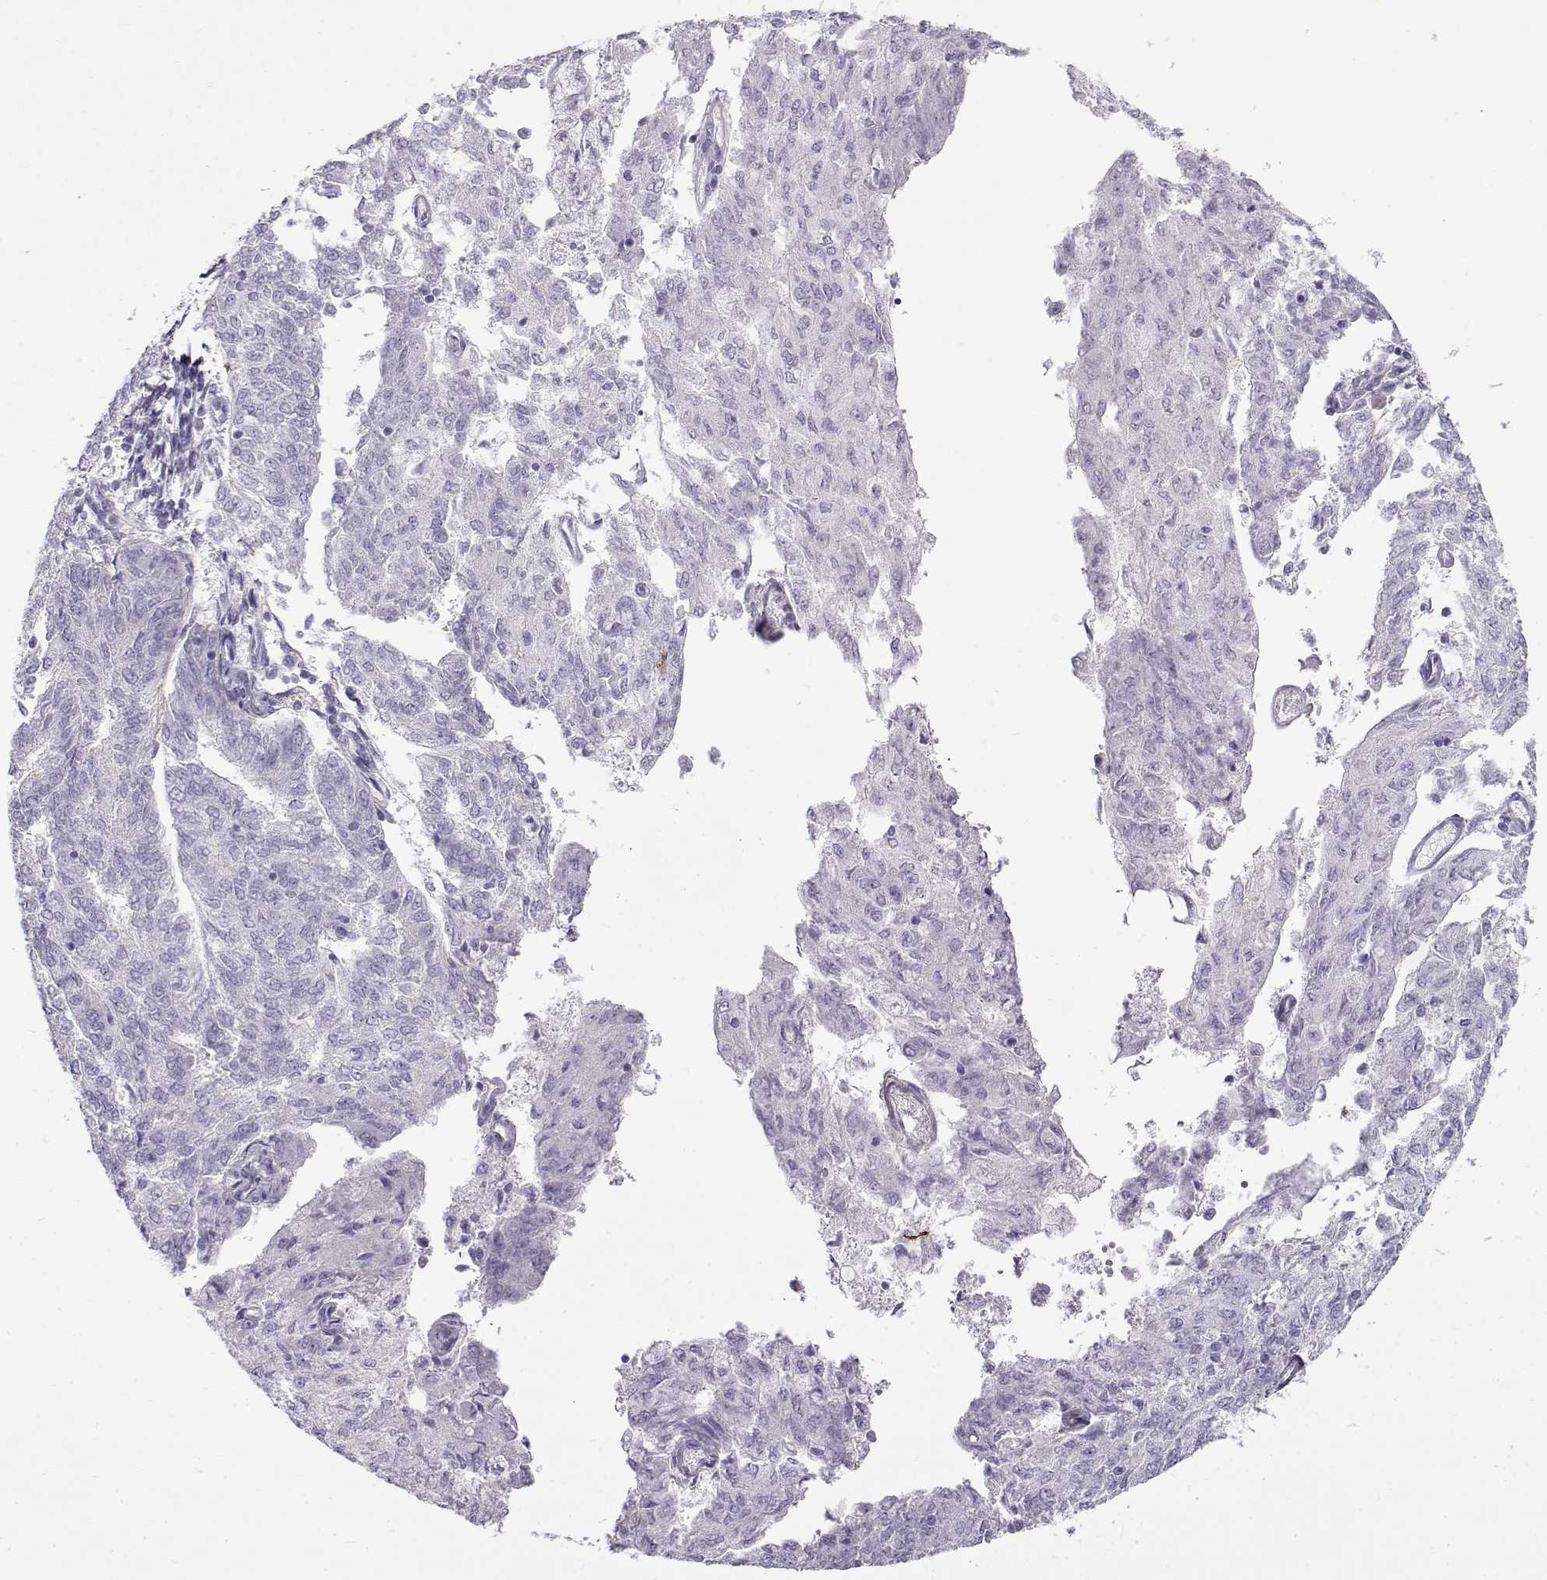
{"staining": {"intensity": "negative", "quantity": "none", "location": "none"}, "tissue": "endometrial cancer", "cell_type": "Tumor cells", "image_type": "cancer", "snomed": [{"axis": "morphology", "description": "Adenocarcinoma, NOS"}, {"axis": "topography", "description": "Endometrium"}], "caption": "Endometrial adenocarcinoma was stained to show a protein in brown. There is no significant staining in tumor cells.", "gene": "GTSF1L", "patient": {"sex": "female", "age": 82}}